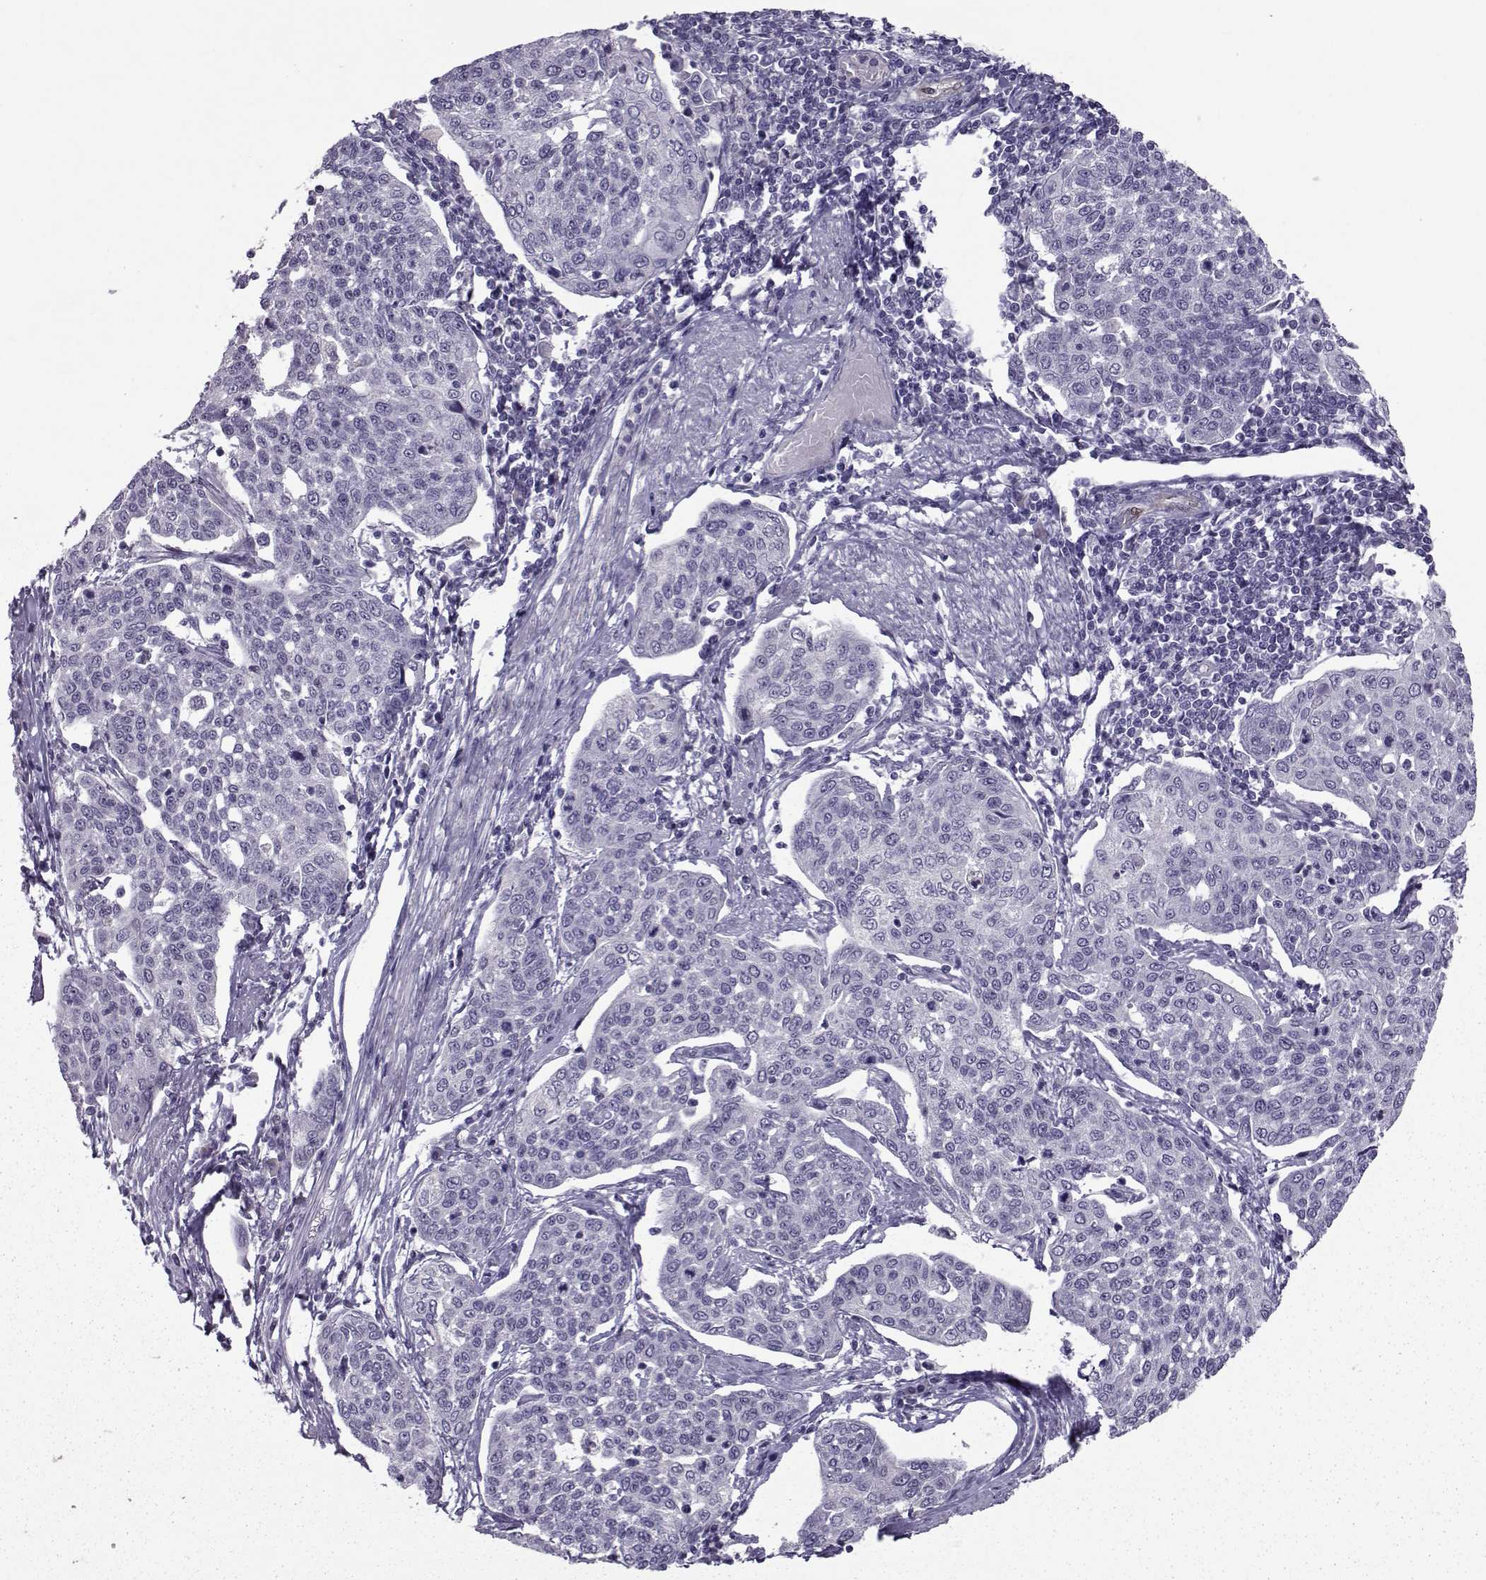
{"staining": {"intensity": "negative", "quantity": "none", "location": "none"}, "tissue": "cervical cancer", "cell_type": "Tumor cells", "image_type": "cancer", "snomed": [{"axis": "morphology", "description": "Squamous cell carcinoma, NOS"}, {"axis": "topography", "description": "Cervix"}], "caption": "Immunohistochemistry photomicrograph of human cervical squamous cell carcinoma stained for a protein (brown), which displays no staining in tumor cells.", "gene": "ASRGL1", "patient": {"sex": "female", "age": 34}}